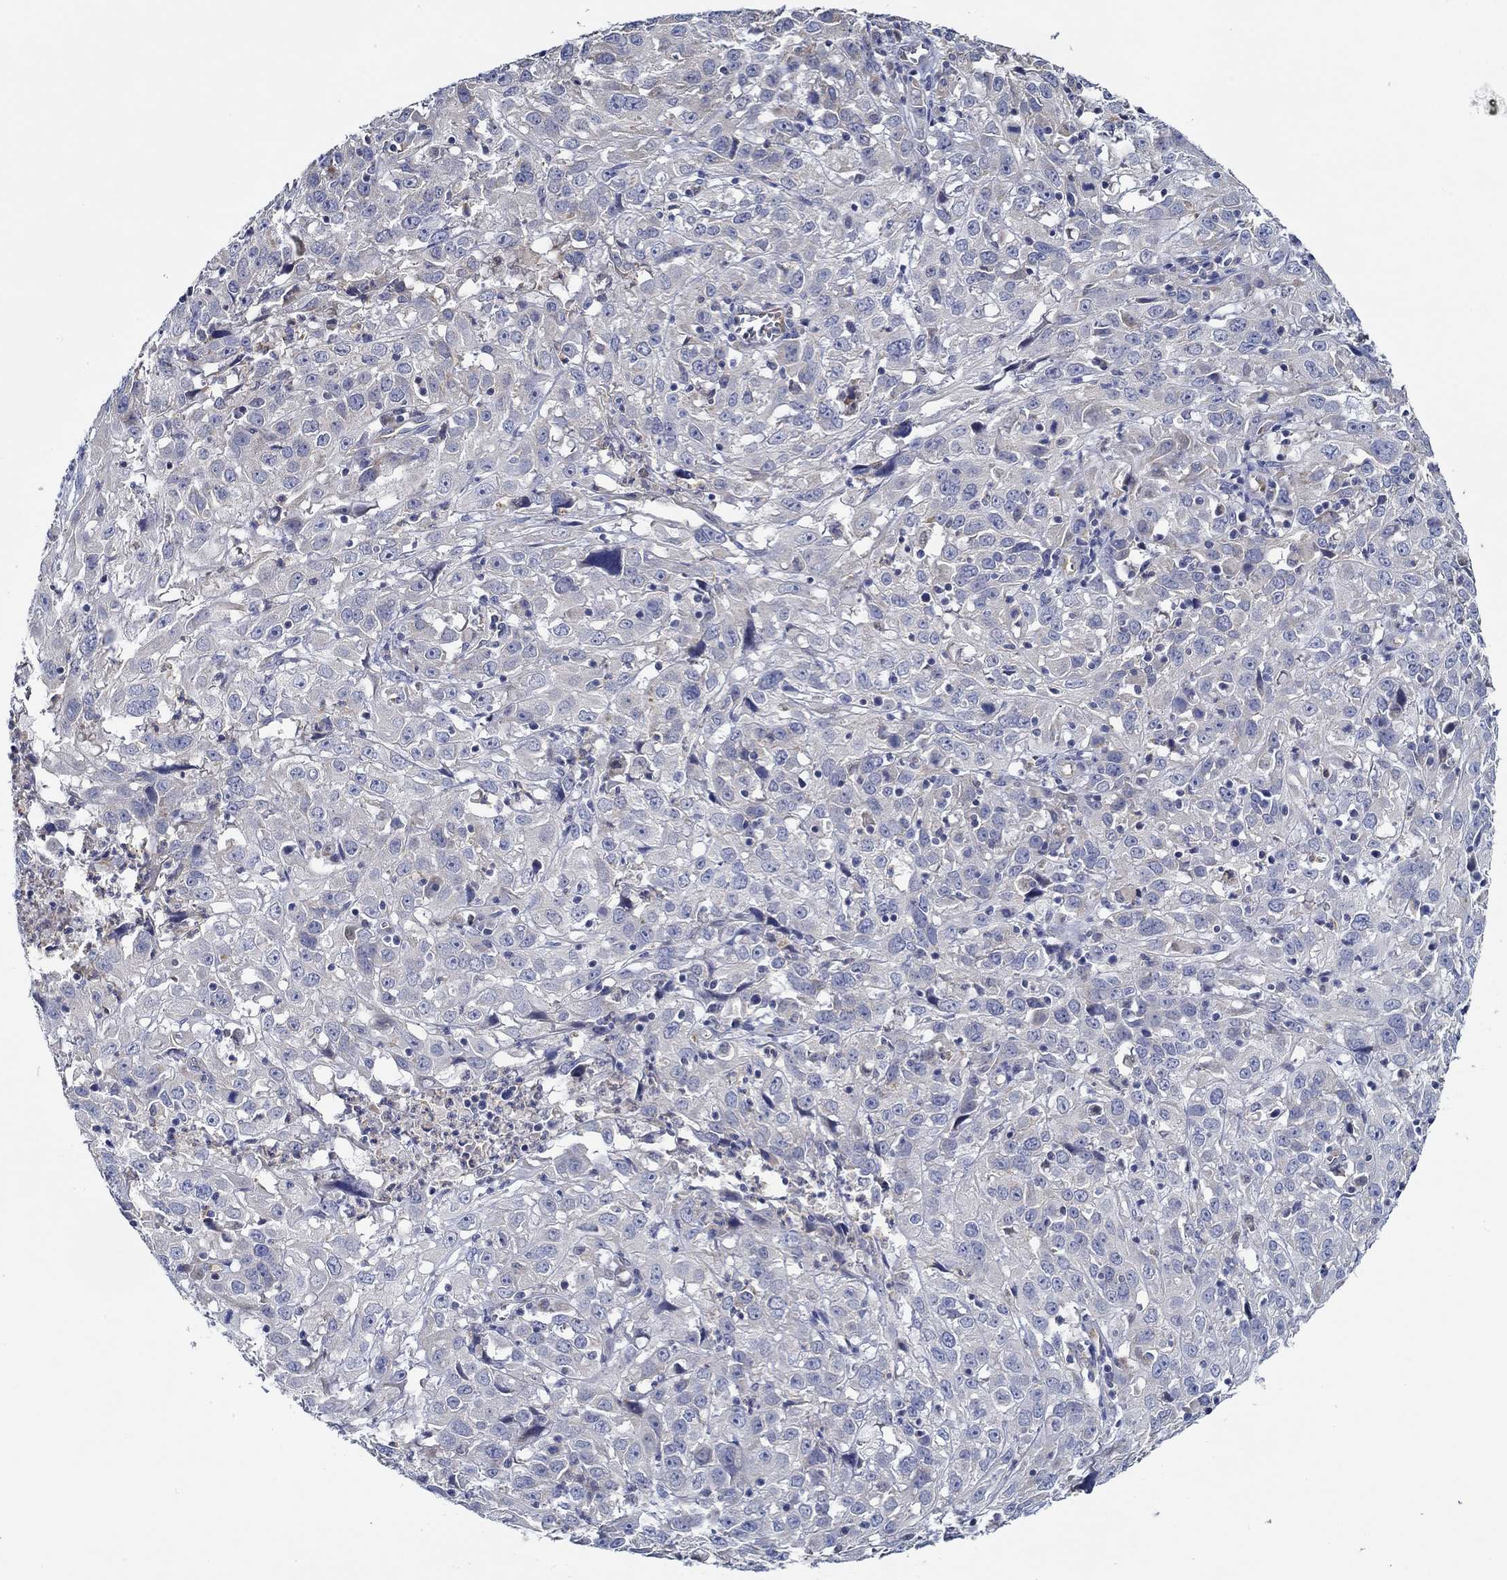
{"staining": {"intensity": "negative", "quantity": "none", "location": "none"}, "tissue": "cervical cancer", "cell_type": "Tumor cells", "image_type": "cancer", "snomed": [{"axis": "morphology", "description": "Squamous cell carcinoma, NOS"}, {"axis": "topography", "description": "Cervix"}], "caption": "Tumor cells are negative for brown protein staining in cervical cancer (squamous cell carcinoma). The staining is performed using DAB (3,3'-diaminobenzidine) brown chromogen with nuclei counter-stained in using hematoxylin.", "gene": "CFAP61", "patient": {"sex": "female", "age": 32}}